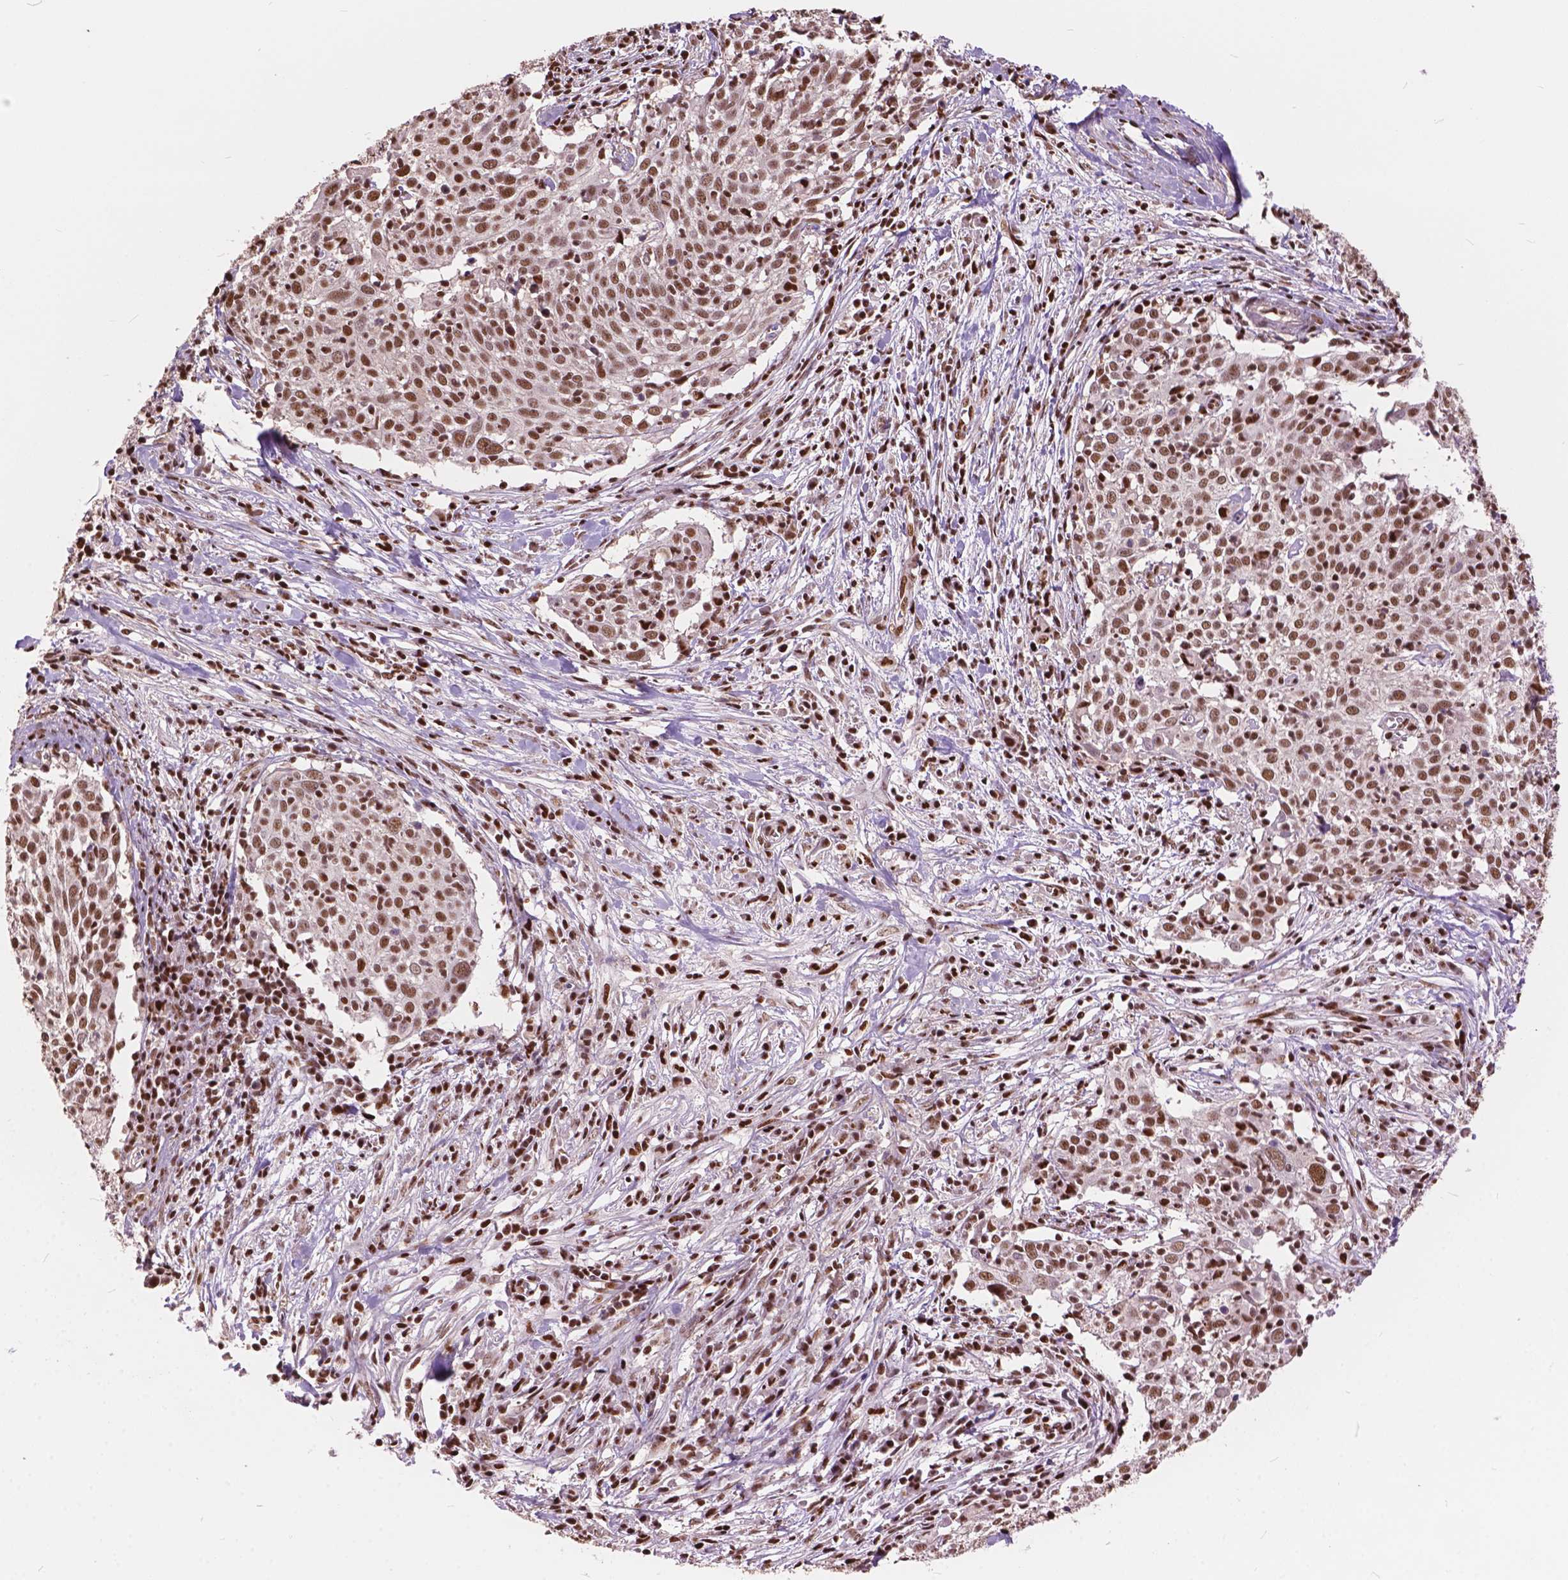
{"staining": {"intensity": "moderate", "quantity": ">75%", "location": "nuclear"}, "tissue": "cervical cancer", "cell_type": "Tumor cells", "image_type": "cancer", "snomed": [{"axis": "morphology", "description": "Squamous cell carcinoma, NOS"}, {"axis": "topography", "description": "Cervix"}], "caption": "Cervical cancer (squamous cell carcinoma) tissue displays moderate nuclear expression in about >75% of tumor cells, visualized by immunohistochemistry. The protein of interest is stained brown, and the nuclei are stained in blue (DAB (3,3'-diaminobenzidine) IHC with brightfield microscopy, high magnification).", "gene": "ANP32B", "patient": {"sex": "female", "age": 39}}